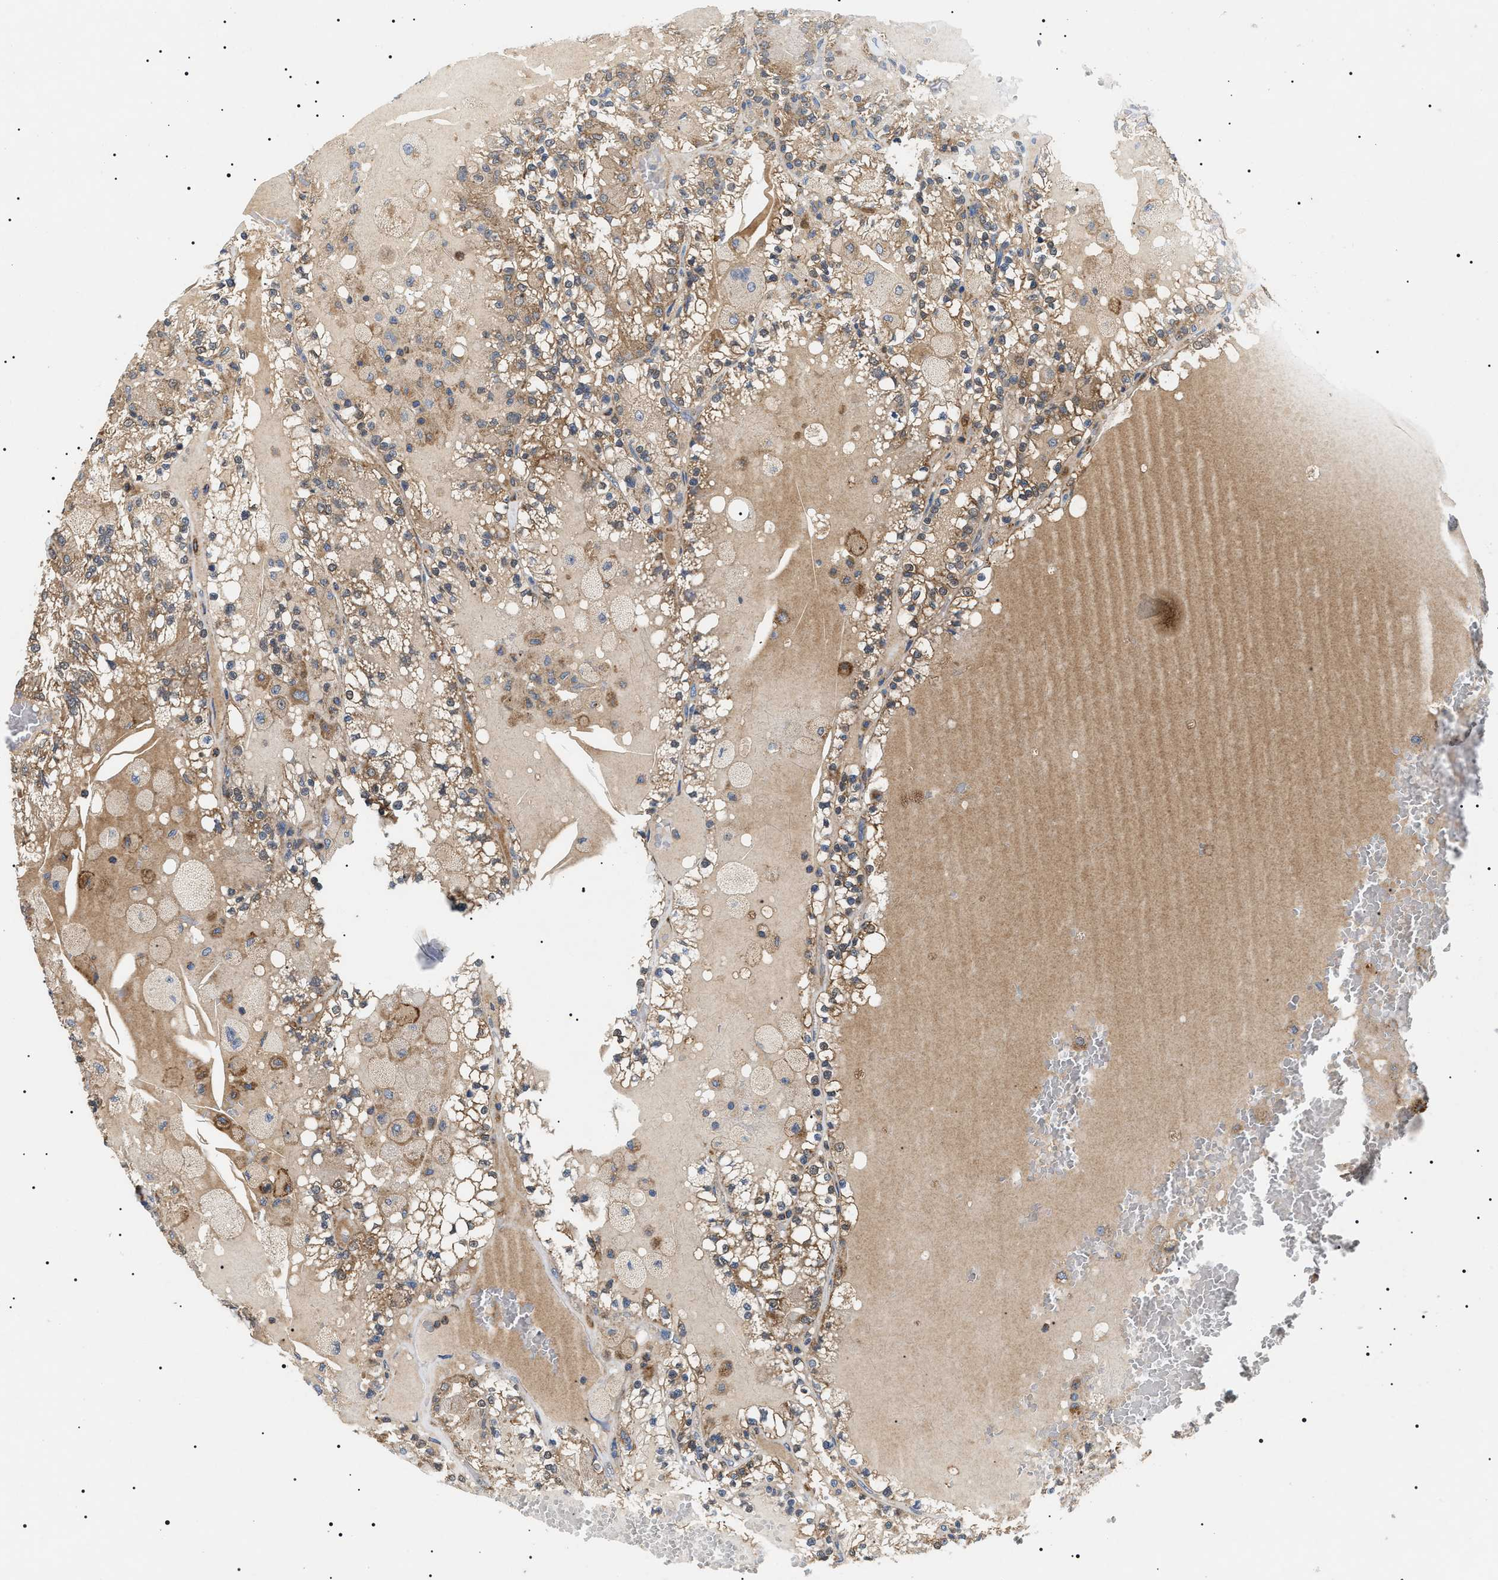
{"staining": {"intensity": "moderate", "quantity": ">75%", "location": "cytoplasmic/membranous"}, "tissue": "renal cancer", "cell_type": "Tumor cells", "image_type": "cancer", "snomed": [{"axis": "morphology", "description": "Adenocarcinoma, NOS"}, {"axis": "topography", "description": "Kidney"}], "caption": "This histopathology image shows immunohistochemistry staining of renal adenocarcinoma, with medium moderate cytoplasmic/membranous positivity in about >75% of tumor cells.", "gene": "OXSM", "patient": {"sex": "female", "age": 56}}